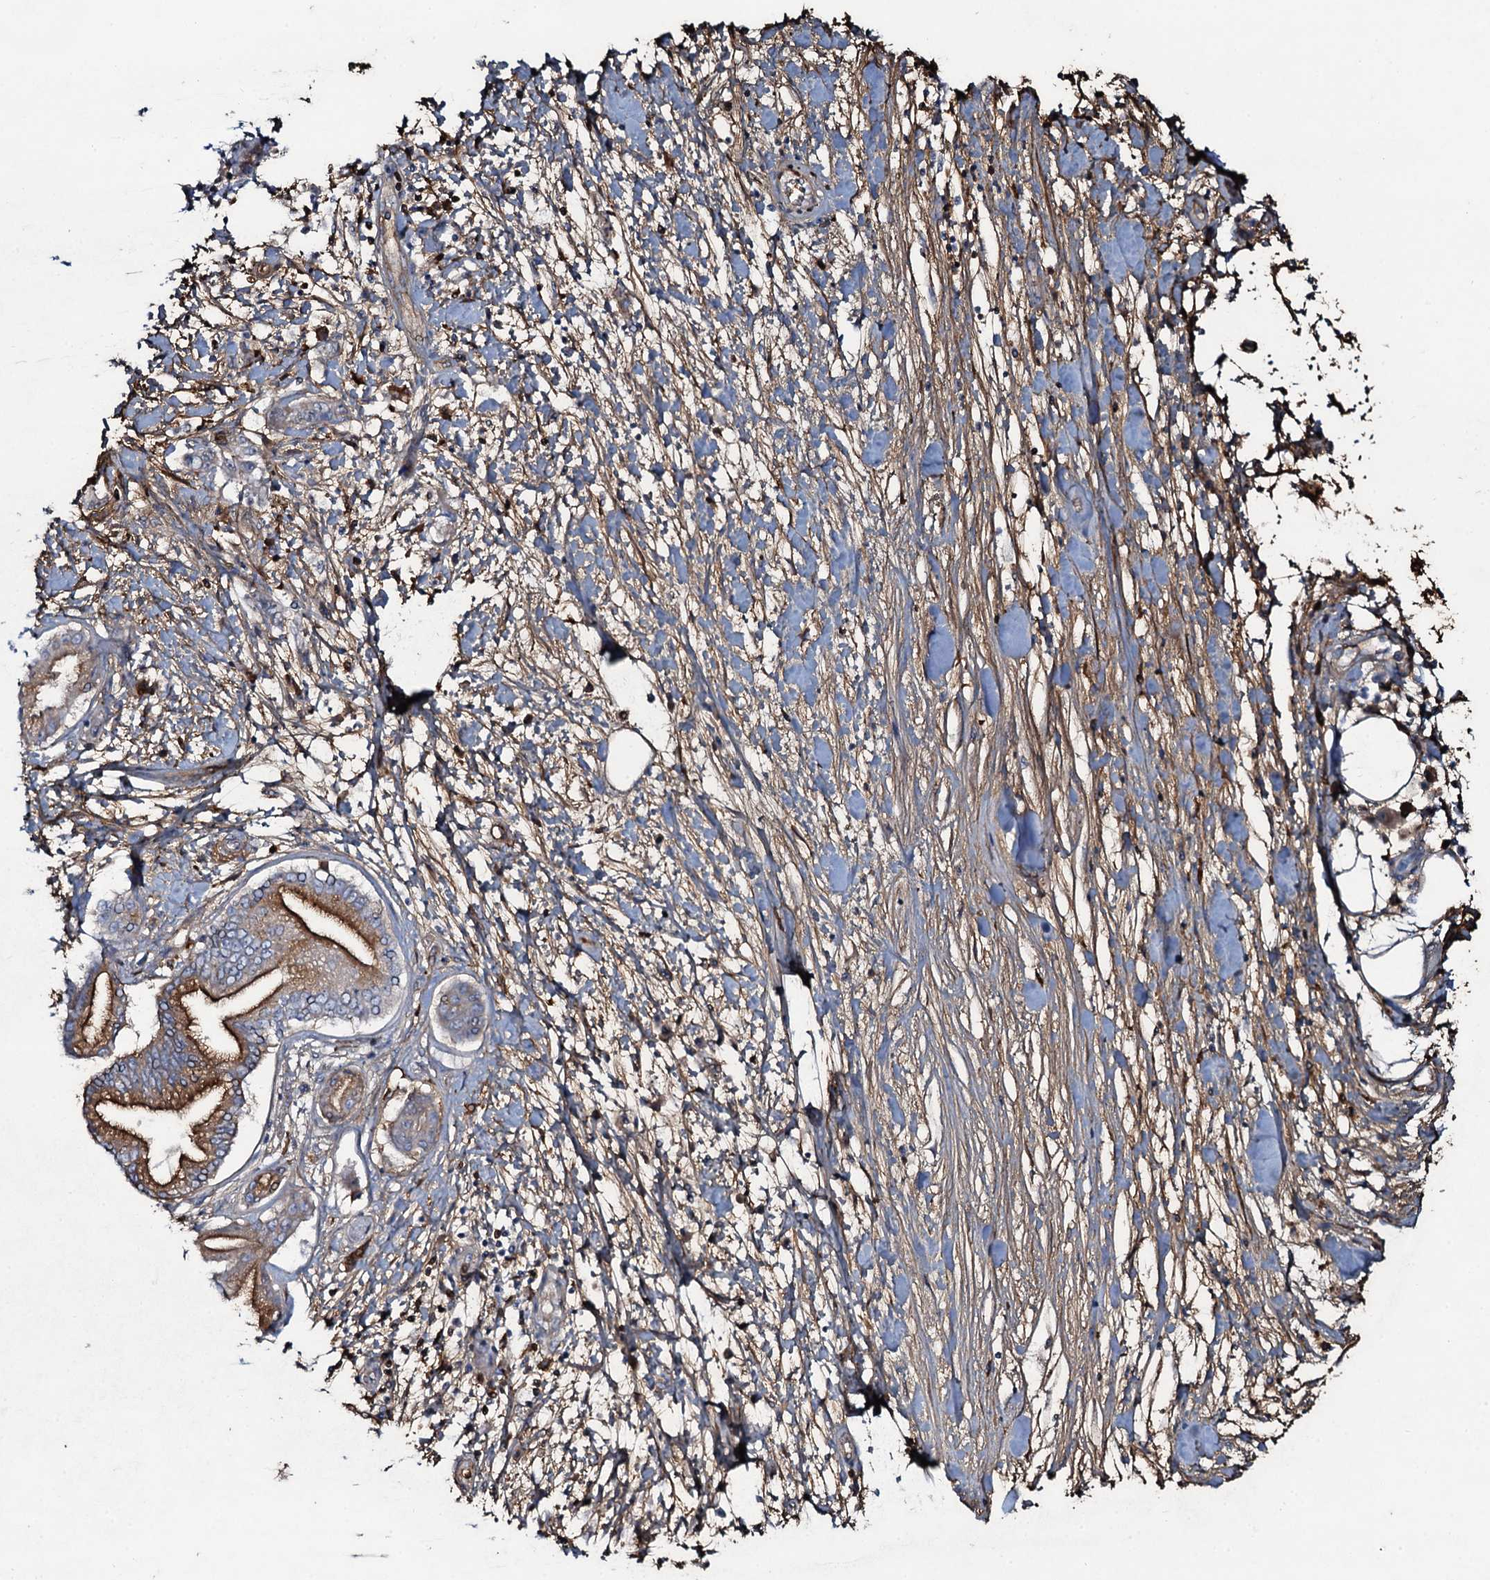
{"staining": {"intensity": "strong", "quantity": "25%-75%", "location": "cytoplasmic/membranous"}, "tissue": "pancreatic cancer", "cell_type": "Tumor cells", "image_type": "cancer", "snomed": [{"axis": "morphology", "description": "Adenocarcinoma, NOS"}, {"axis": "topography", "description": "Pancreas"}], "caption": "Tumor cells display high levels of strong cytoplasmic/membranous positivity in about 25%-75% of cells in human pancreatic adenocarcinoma. The protein of interest is stained brown, and the nuclei are stained in blue (DAB (3,3'-diaminobenzidine) IHC with brightfield microscopy, high magnification).", "gene": "EDN1", "patient": {"sex": "female", "age": 73}}